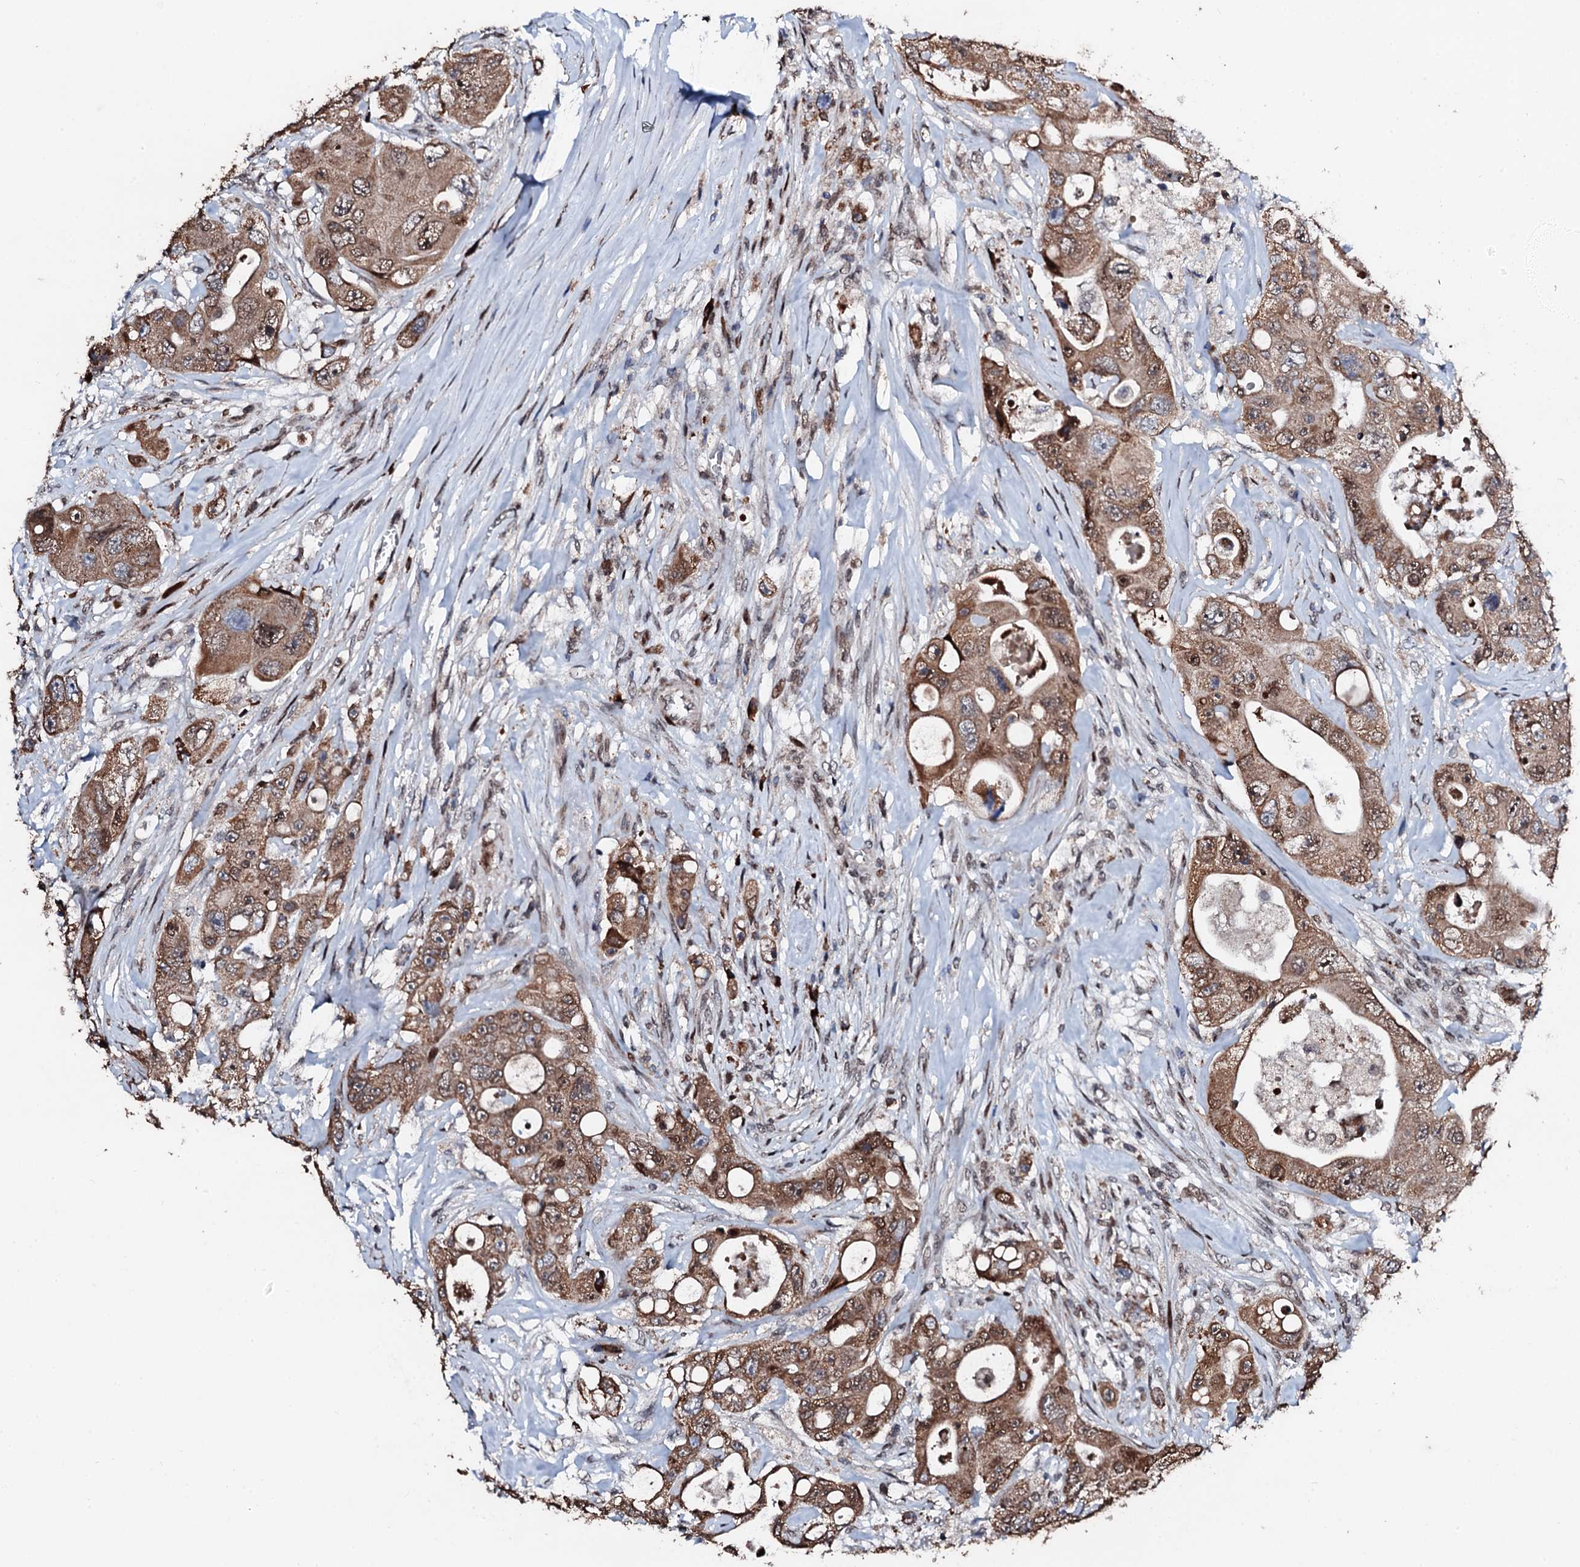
{"staining": {"intensity": "moderate", "quantity": ">75%", "location": "cytoplasmic/membranous,nuclear"}, "tissue": "colorectal cancer", "cell_type": "Tumor cells", "image_type": "cancer", "snomed": [{"axis": "morphology", "description": "Adenocarcinoma, NOS"}, {"axis": "topography", "description": "Colon"}], "caption": "Colorectal cancer (adenocarcinoma) tissue exhibits moderate cytoplasmic/membranous and nuclear expression in about >75% of tumor cells", "gene": "KIF18A", "patient": {"sex": "female", "age": 46}}